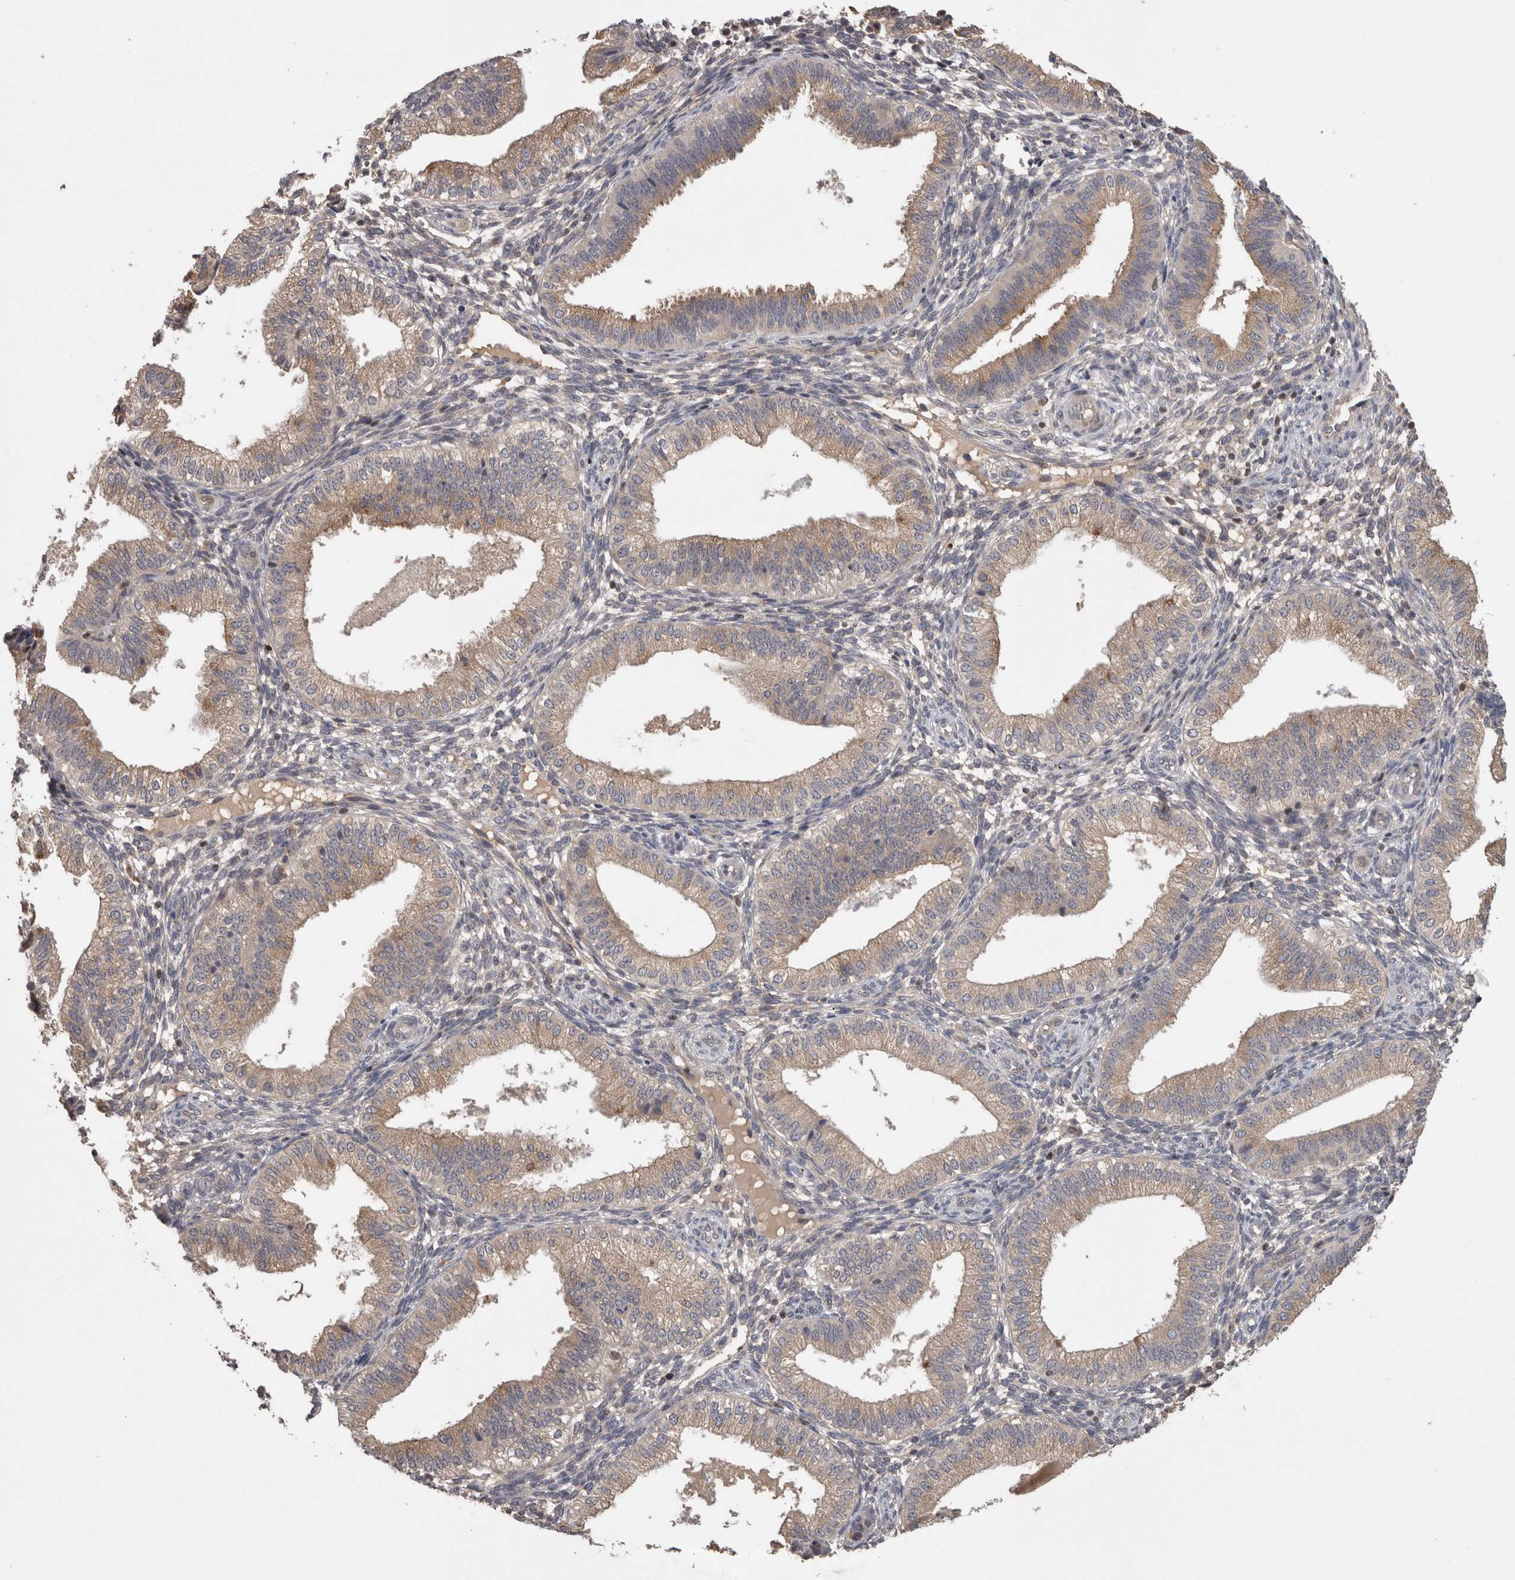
{"staining": {"intensity": "negative", "quantity": "none", "location": "none"}, "tissue": "endometrium", "cell_type": "Cells in endometrial stroma", "image_type": "normal", "snomed": [{"axis": "morphology", "description": "Normal tissue, NOS"}, {"axis": "topography", "description": "Endometrium"}], "caption": "Immunohistochemistry (IHC) of unremarkable human endometrium shows no expression in cells in endometrial stroma. The staining was performed using DAB (3,3'-diaminobenzidine) to visualize the protein expression in brown, while the nuclei were stained in blue with hematoxylin (Magnification: 20x).", "gene": "PCM1", "patient": {"sex": "female", "age": 39}}